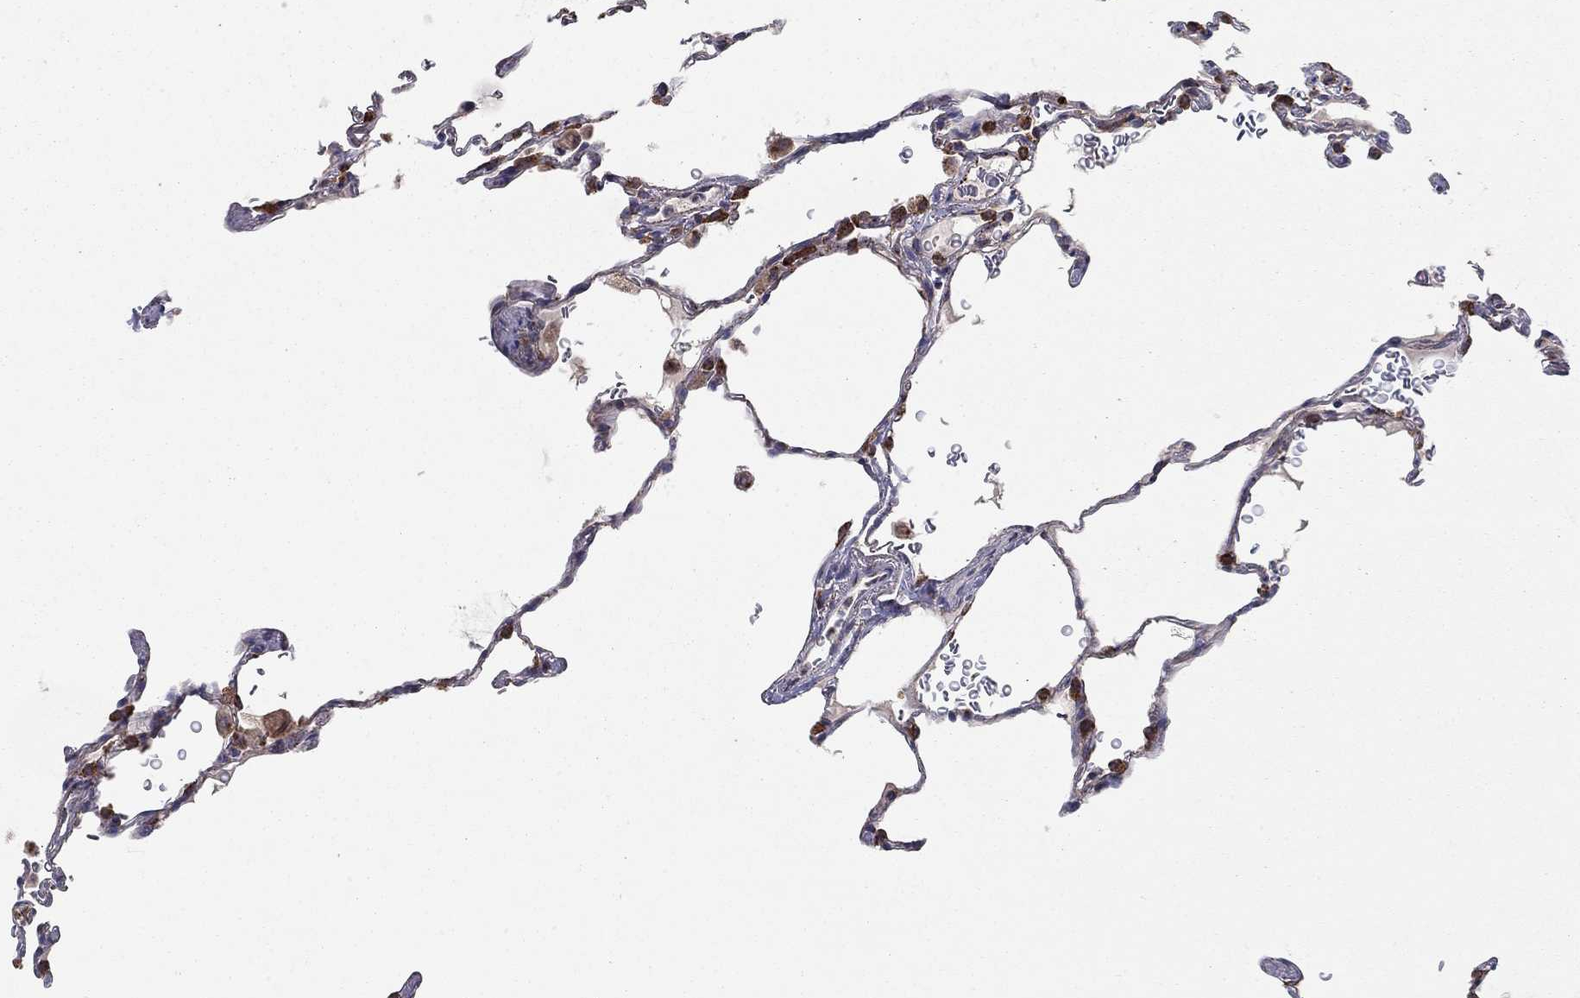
{"staining": {"intensity": "negative", "quantity": "none", "location": "none"}, "tissue": "lung", "cell_type": "Alveolar cells", "image_type": "normal", "snomed": [{"axis": "morphology", "description": "Normal tissue, NOS"}, {"axis": "morphology", "description": "Adenocarcinoma, metastatic, NOS"}, {"axis": "topography", "description": "Lung"}], "caption": "This is an IHC micrograph of unremarkable human lung. There is no expression in alveolar cells.", "gene": "YIF1A", "patient": {"sex": "male", "age": 45}}